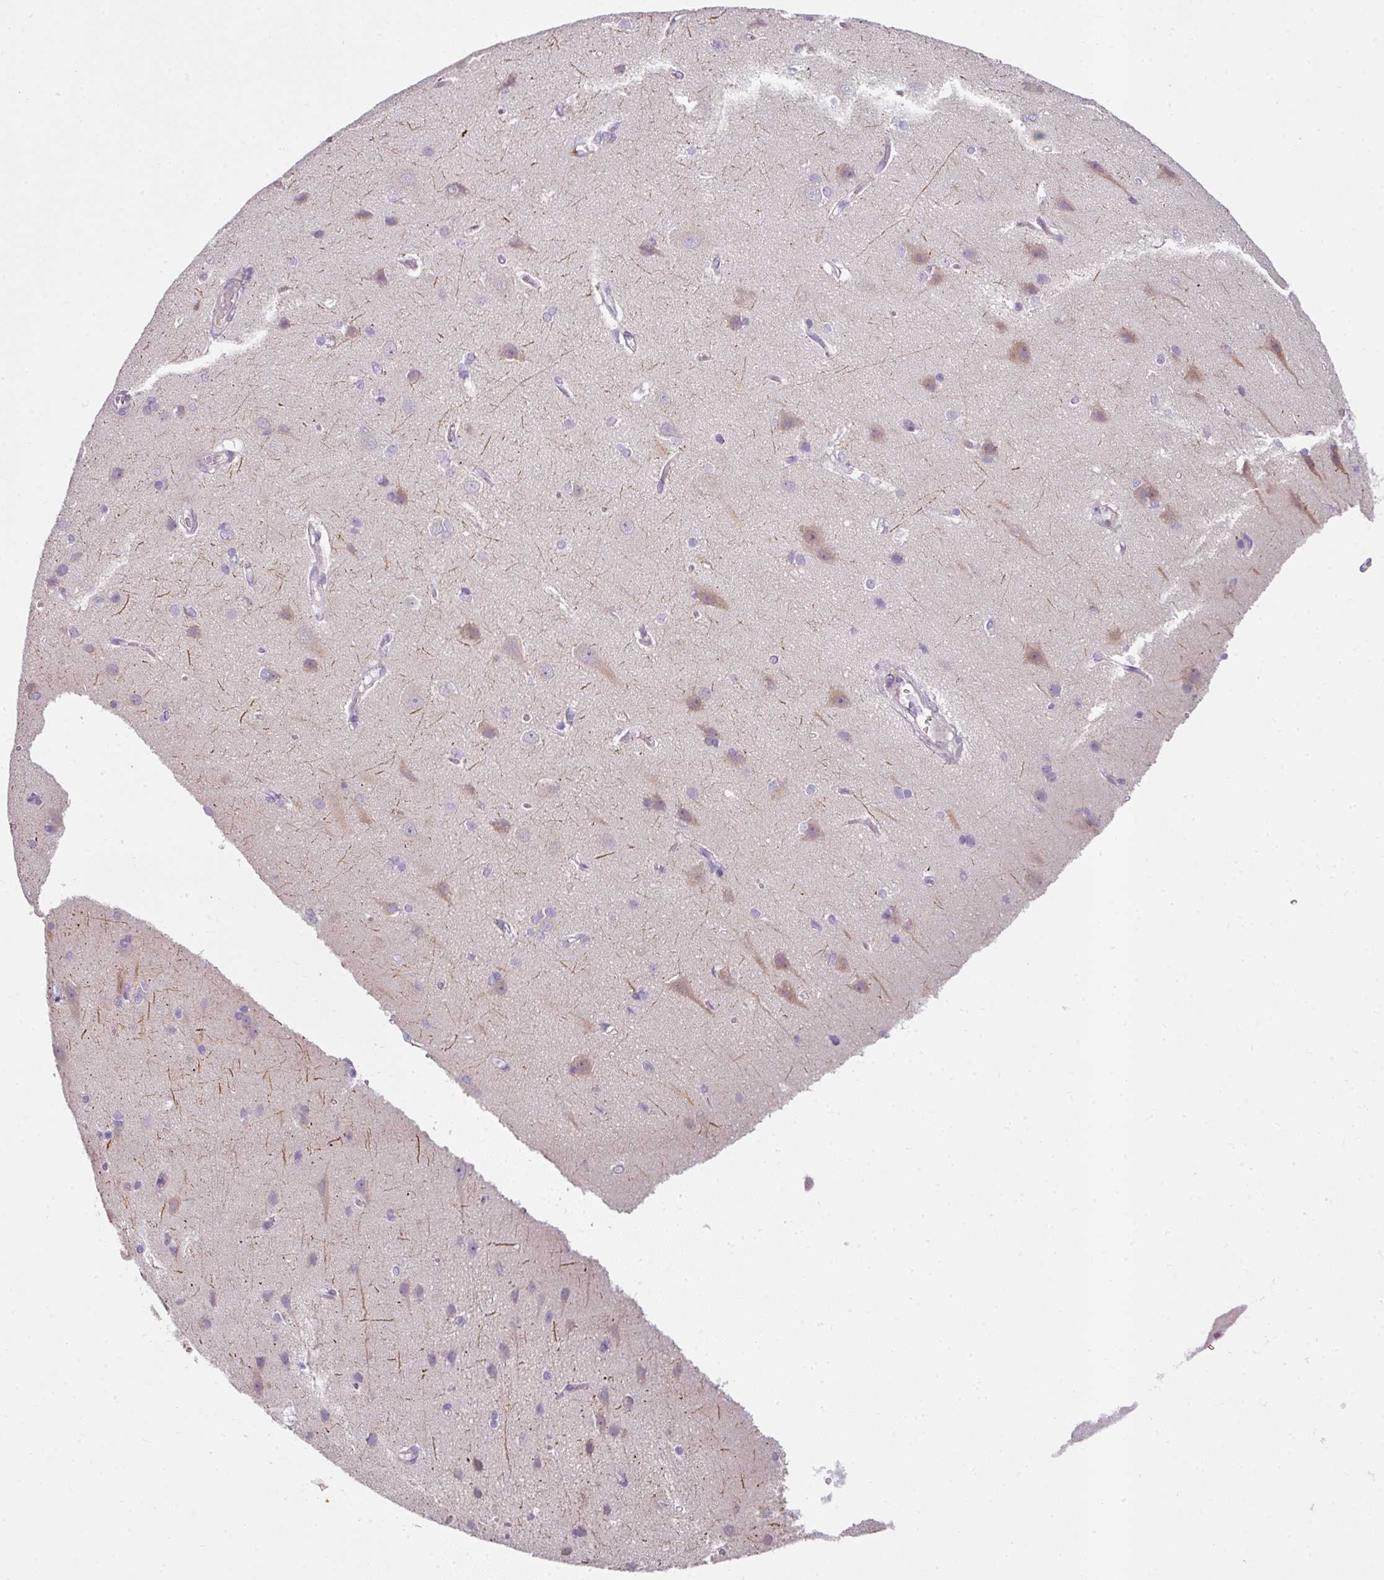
{"staining": {"intensity": "negative", "quantity": "none", "location": "none"}, "tissue": "cerebral cortex", "cell_type": "Endothelial cells", "image_type": "normal", "snomed": [{"axis": "morphology", "description": "Normal tissue, NOS"}, {"axis": "topography", "description": "Cerebral cortex"}], "caption": "Immunohistochemistry (IHC) micrograph of benign human cerebral cortex stained for a protein (brown), which exhibits no expression in endothelial cells.", "gene": "FHAD1", "patient": {"sex": "male", "age": 37}}